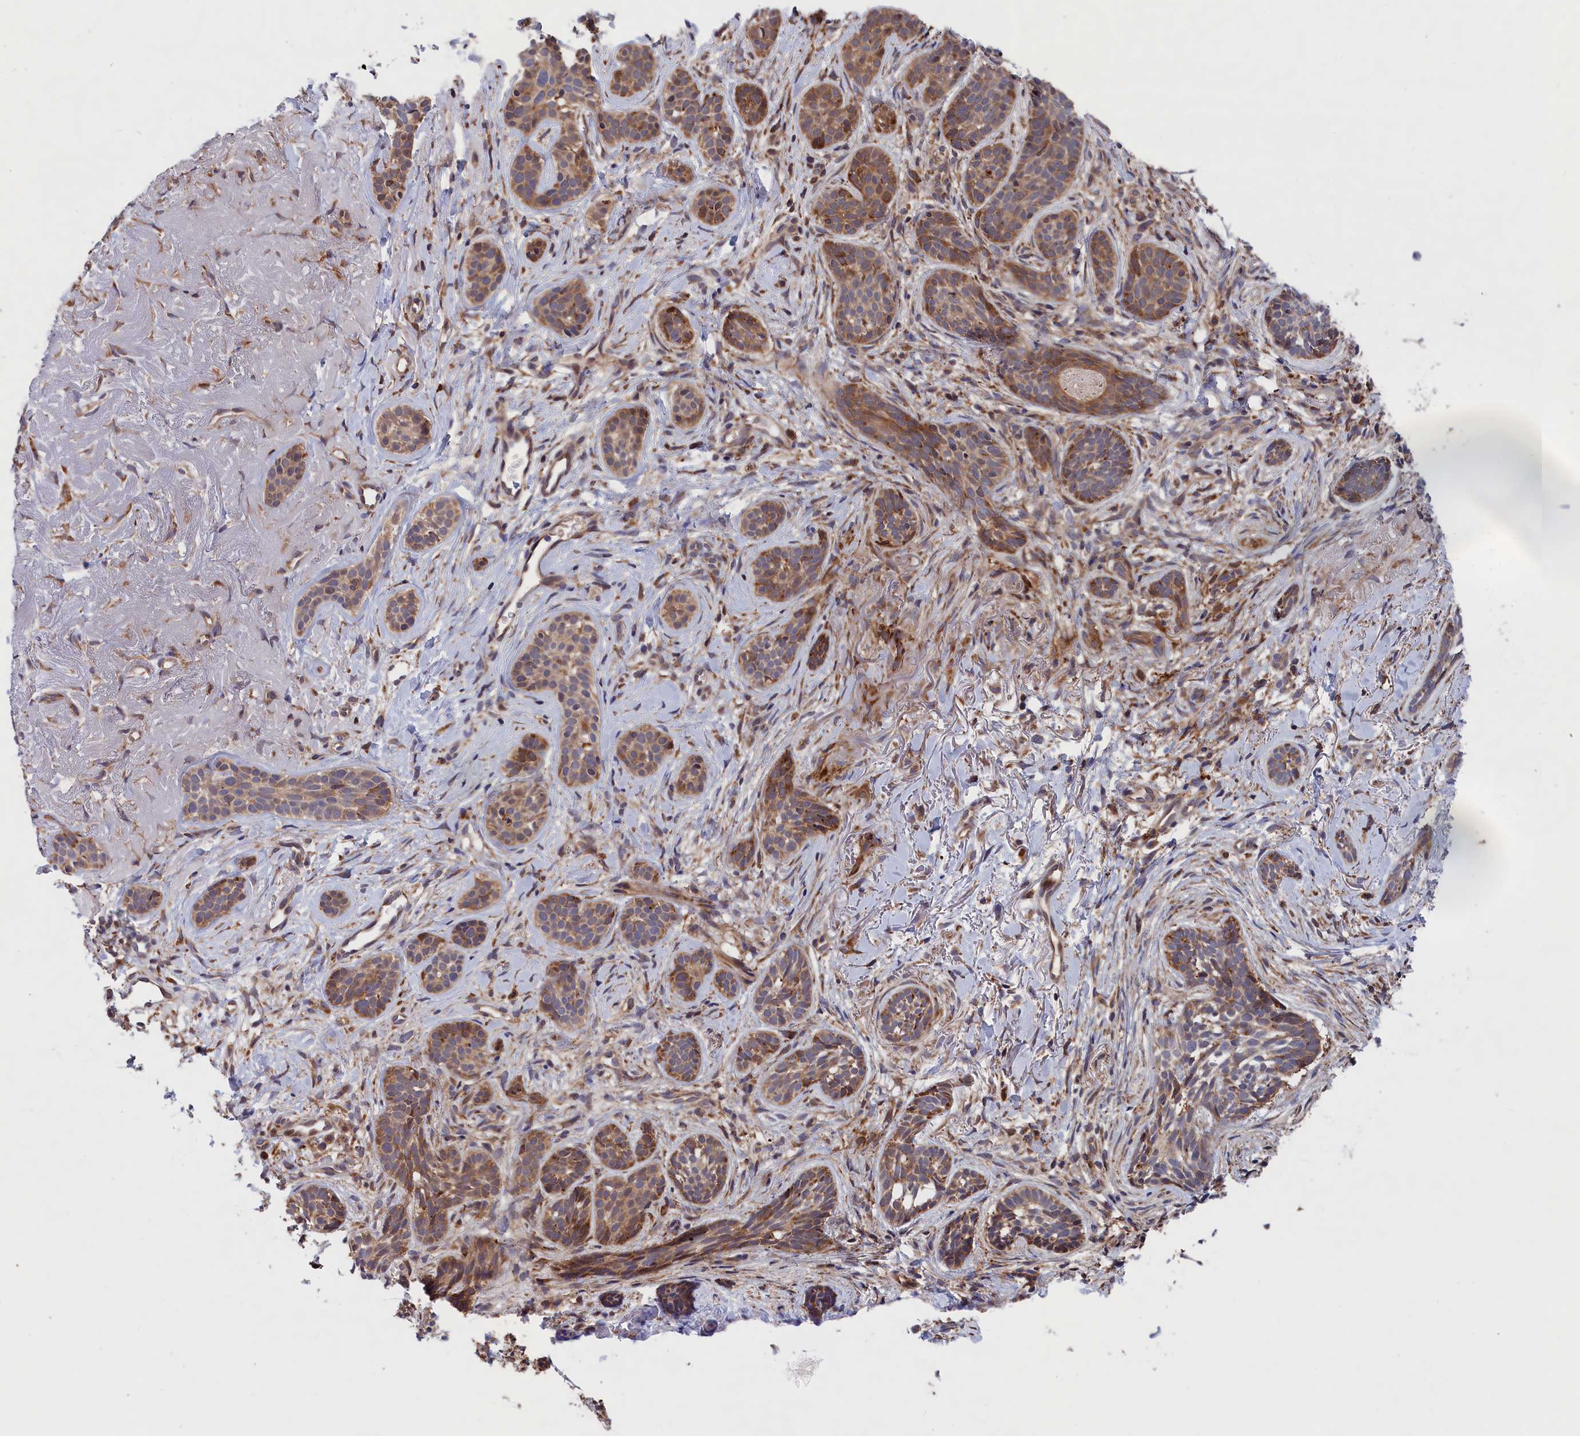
{"staining": {"intensity": "moderate", "quantity": ">75%", "location": "cytoplasmic/membranous"}, "tissue": "skin cancer", "cell_type": "Tumor cells", "image_type": "cancer", "snomed": [{"axis": "morphology", "description": "Basal cell carcinoma"}, {"axis": "topography", "description": "Skin"}], "caption": "Skin cancer (basal cell carcinoma) tissue demonstrates moderate cytoplasmic/membranous staining in about >75% of tumor cells, visualized by immunohistochemistry.", "gene": "PLA2G4C", "patient": {"sex": "male", "age": 71}}